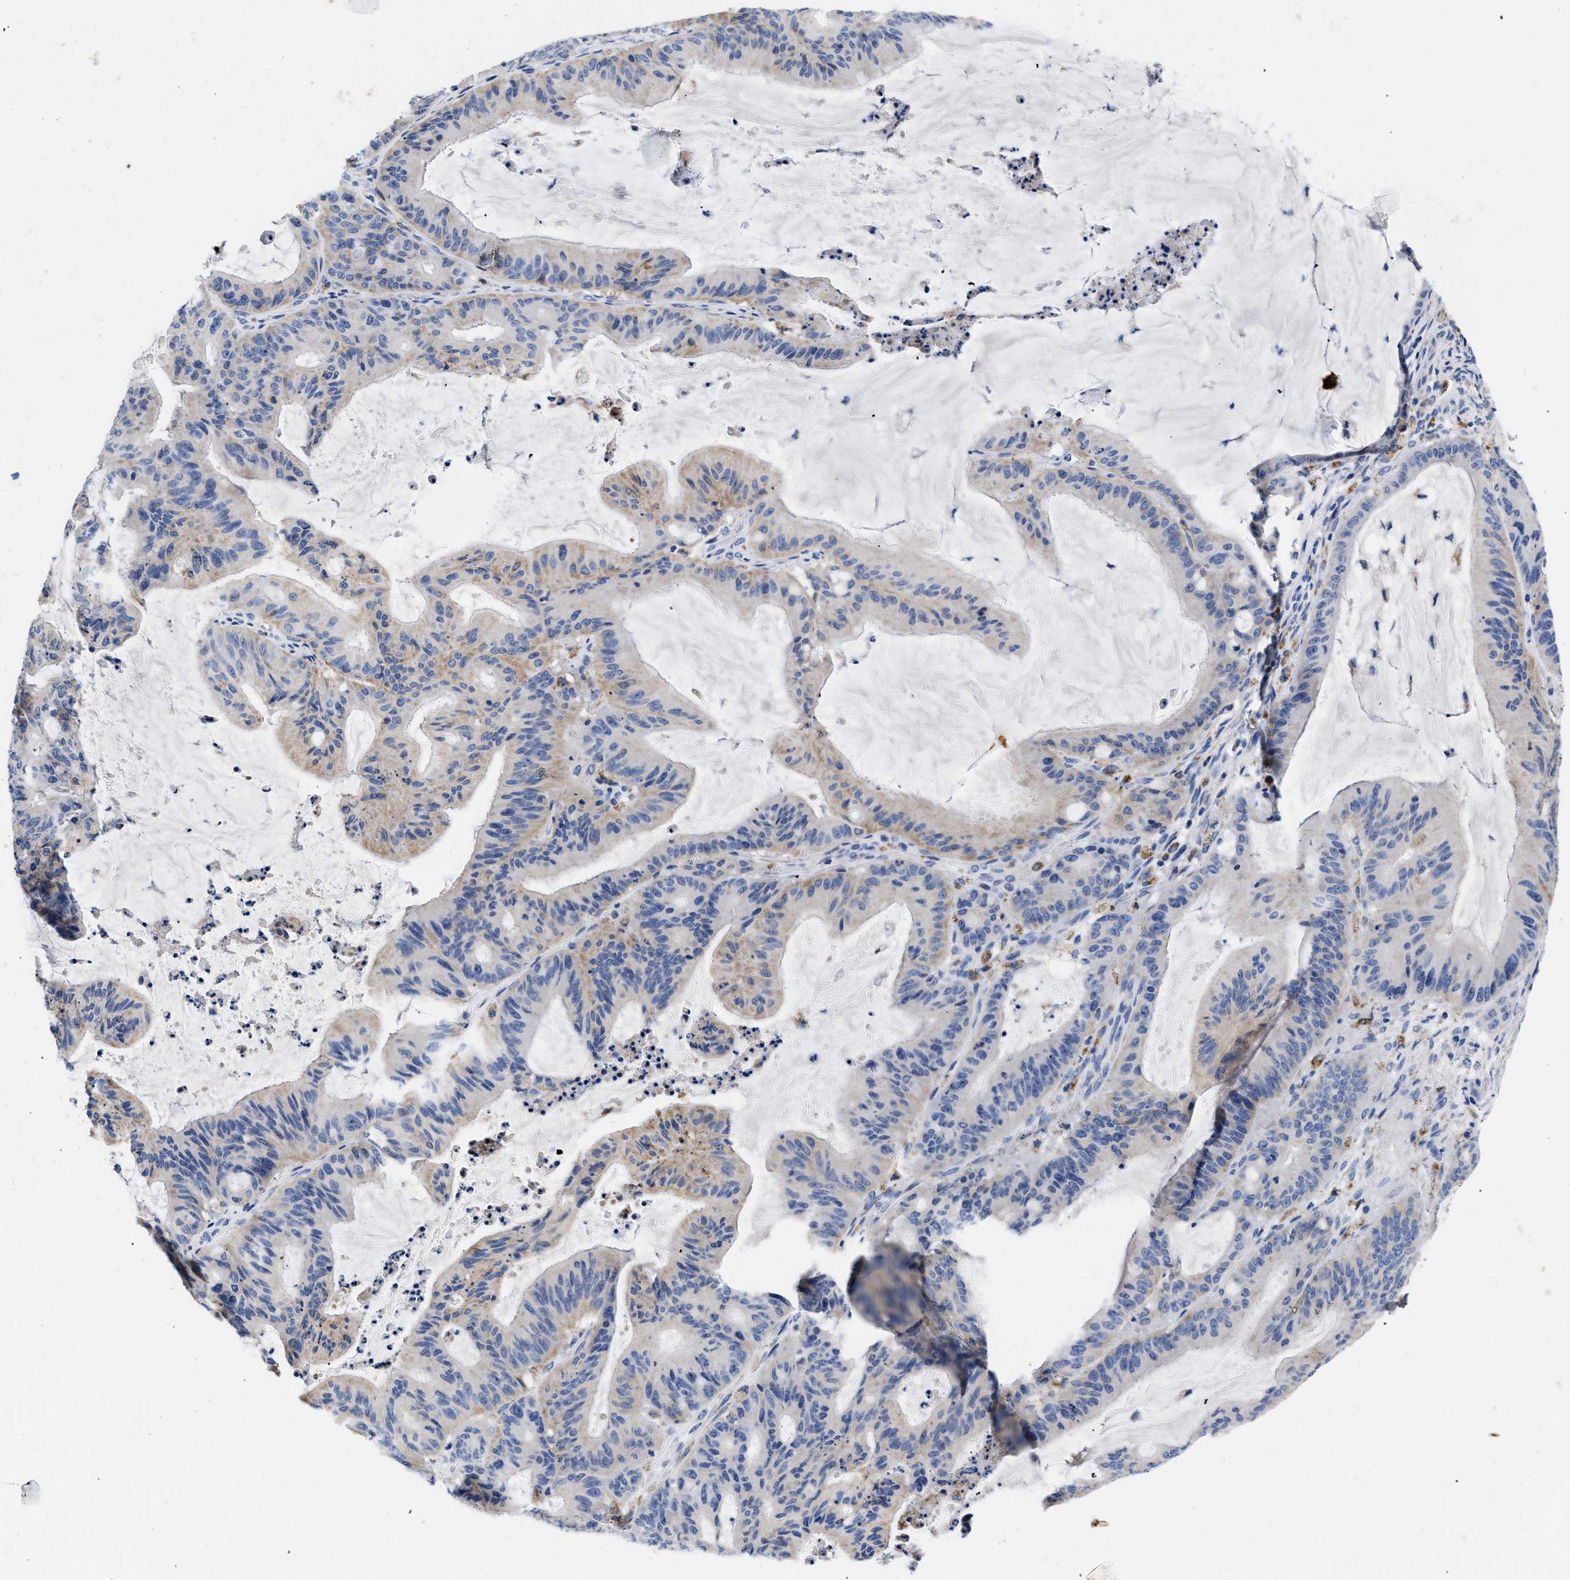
{"staining": {"intensity": "weak", "quantity": "<25%", "location": "cytoplasmic/membranous"}, "tissue": "liver cancer", "cell_type": "Tumor cells", "image_type": "cancer", "snomed": [{"axis": "morphology", "description": "Normal tissue, NOS"}, {"axis": "morphology", "description": "Cholangiocarcinoma"}, {"axis": "topography", "description": "Liver"}, {"axis": "topography", "description": "Peripheral nerve tissue"}], "caption": "The immunohistochemistry (IHC) photomicrograph has no significant expression in tumor cells of liver cancer tissue.", "gene": "GPR149", "patient": {"sex": "female", "age": 73}}